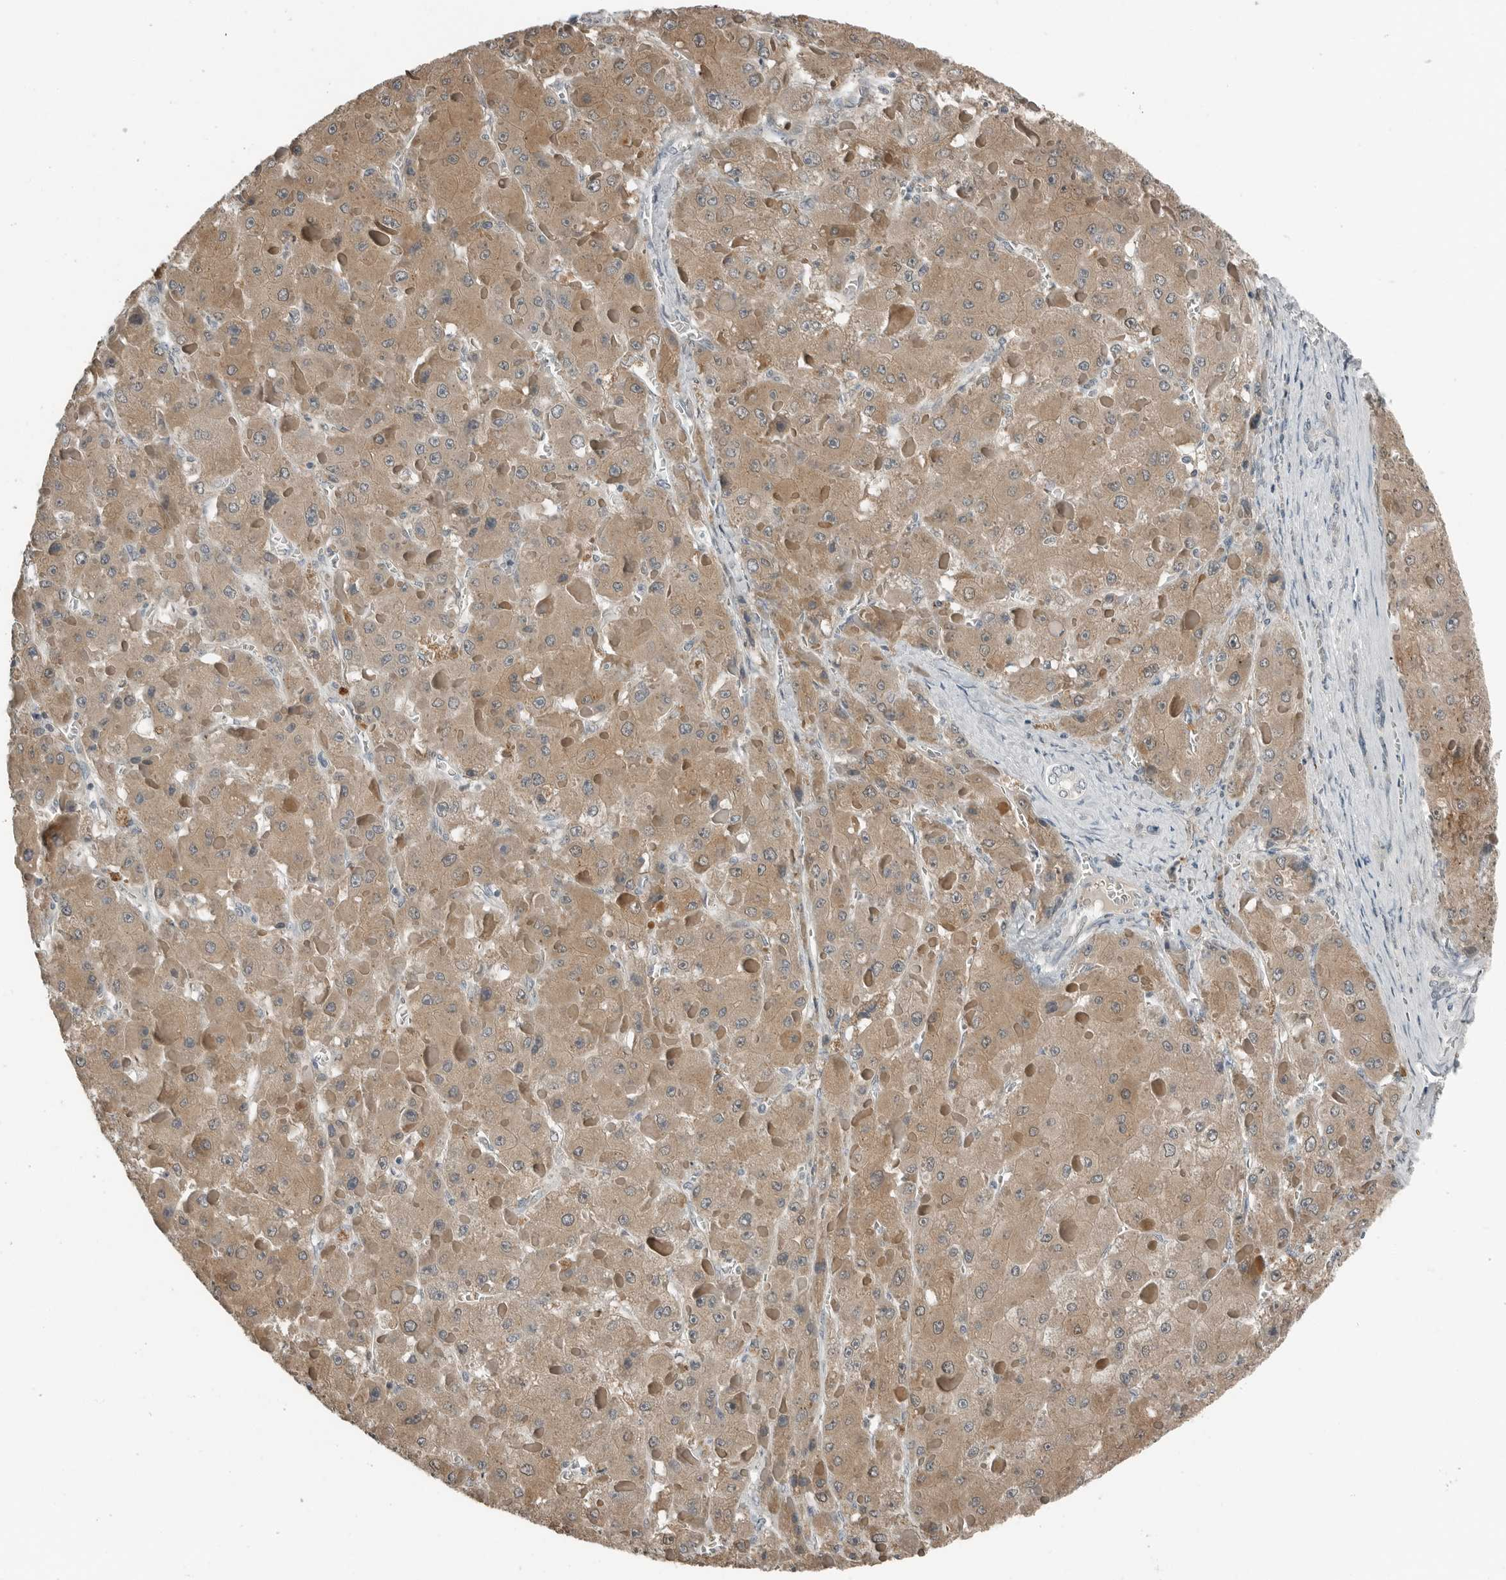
{"staining": {"intensity": "moderate", "quantity": ">75%", "location": "cytoplasmic/membranous"}, "tissue": "liver cancer", "cell_type": "Tumor cells", "image_type": "cancer", "snomed": [{"axis": "morphology", "description": "Carcinoma, Hepatocellular, NOS"}, {"axis": "topography", "description": "Liver"}], "caption": "An image of liver cancer stained for a protein reveals moderate cytoplasmic/membranous brown staining in tumor cells.", "gene": "KYAT1", "patient": {"sex": "female", "age": 73}}